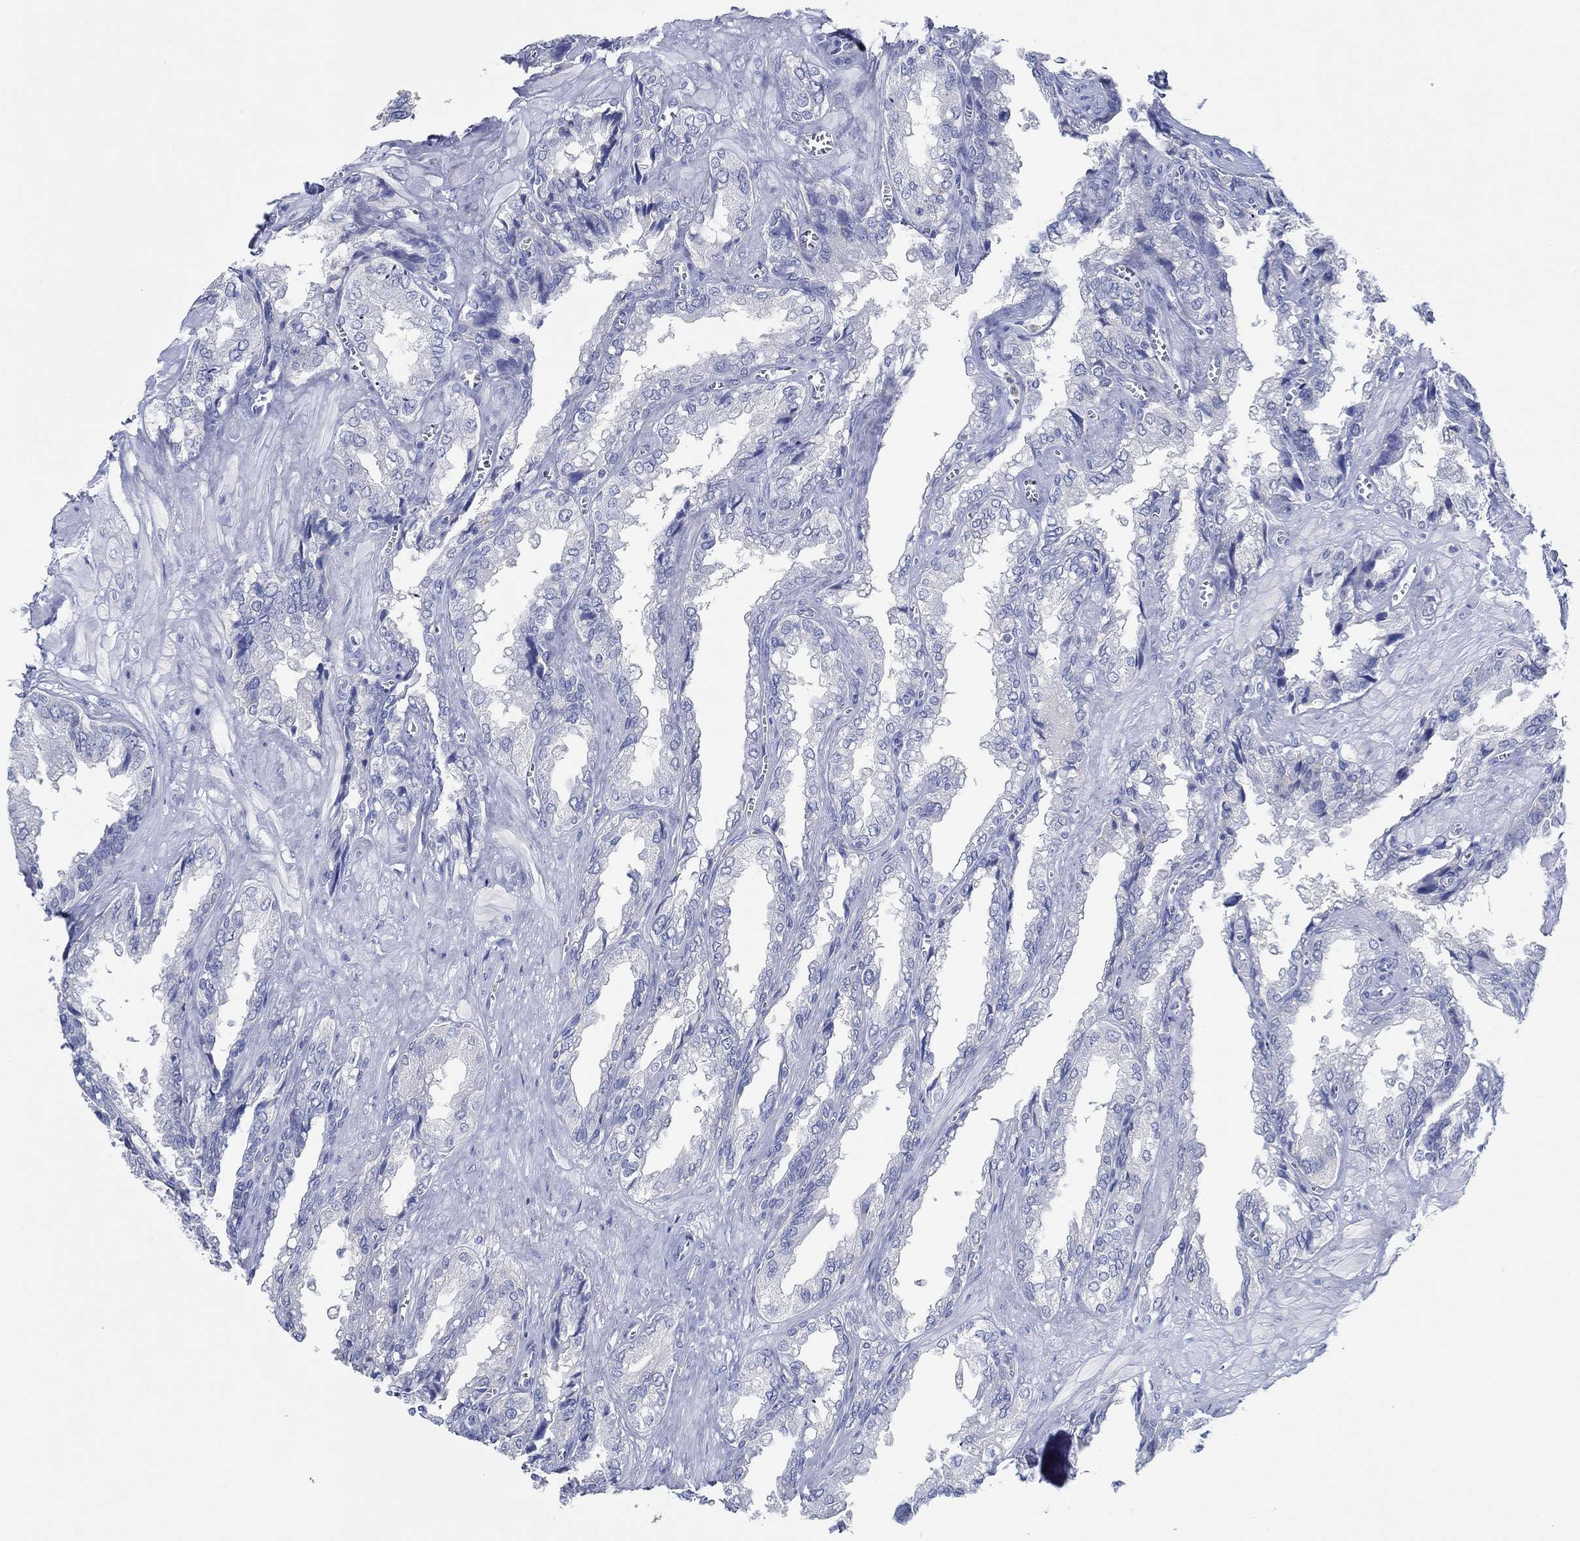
{"staining": {"intensity": "negative", "quantity": "none", "location": "none"}, "tissue": "seminal vesicle", "cell_type": "Glandular cells", "image_type": "normal", "snomed": [{"axis": "morphology", "description": "Normal tissue, NOS"}, {"axis": "topography", "description": "Seminal veicle"}], "caption": "Human seminal vesicle stained for a protein using IHC shows no expression in glandular cells.", "gene": "ZNF671", "patient": {"sex": "male", "age": 67}}